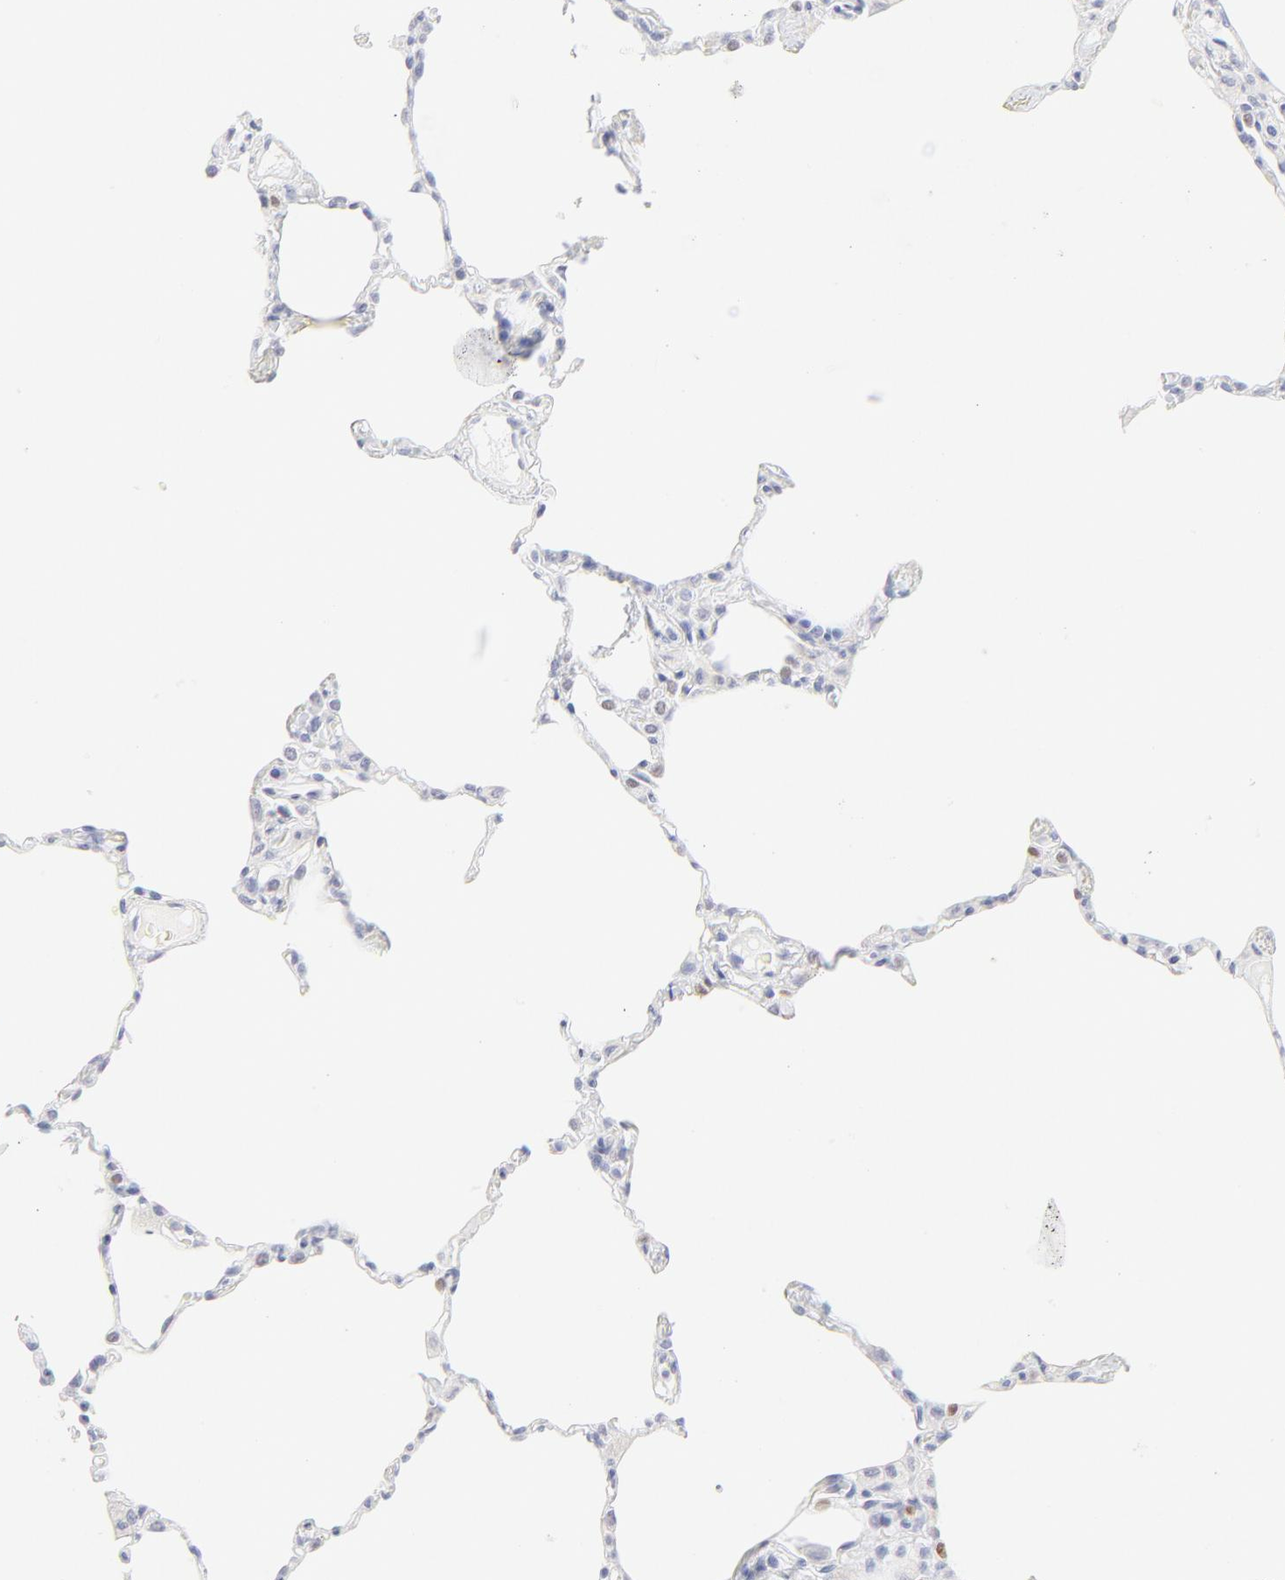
{"staining": {"intensity": "weak", "quantity": "<25%", "location": "nuclear"}, "tissue": "lung", "cell_type": "Alveolar cells", "image_type": "normal", "snomed": [{"axis": "morphology", "description": "Normal tissue, NOS"}, {"axis": "topography", "description": "Lung"}], "caption": "Immunohistochemistry (IHC) micrograph of unremarkable lung: human lung stained with DAB demonstrates no significant protein staining in alveolar cells.", "gene": "ELF3", "patient": {"sex": "female", "age": 49}}